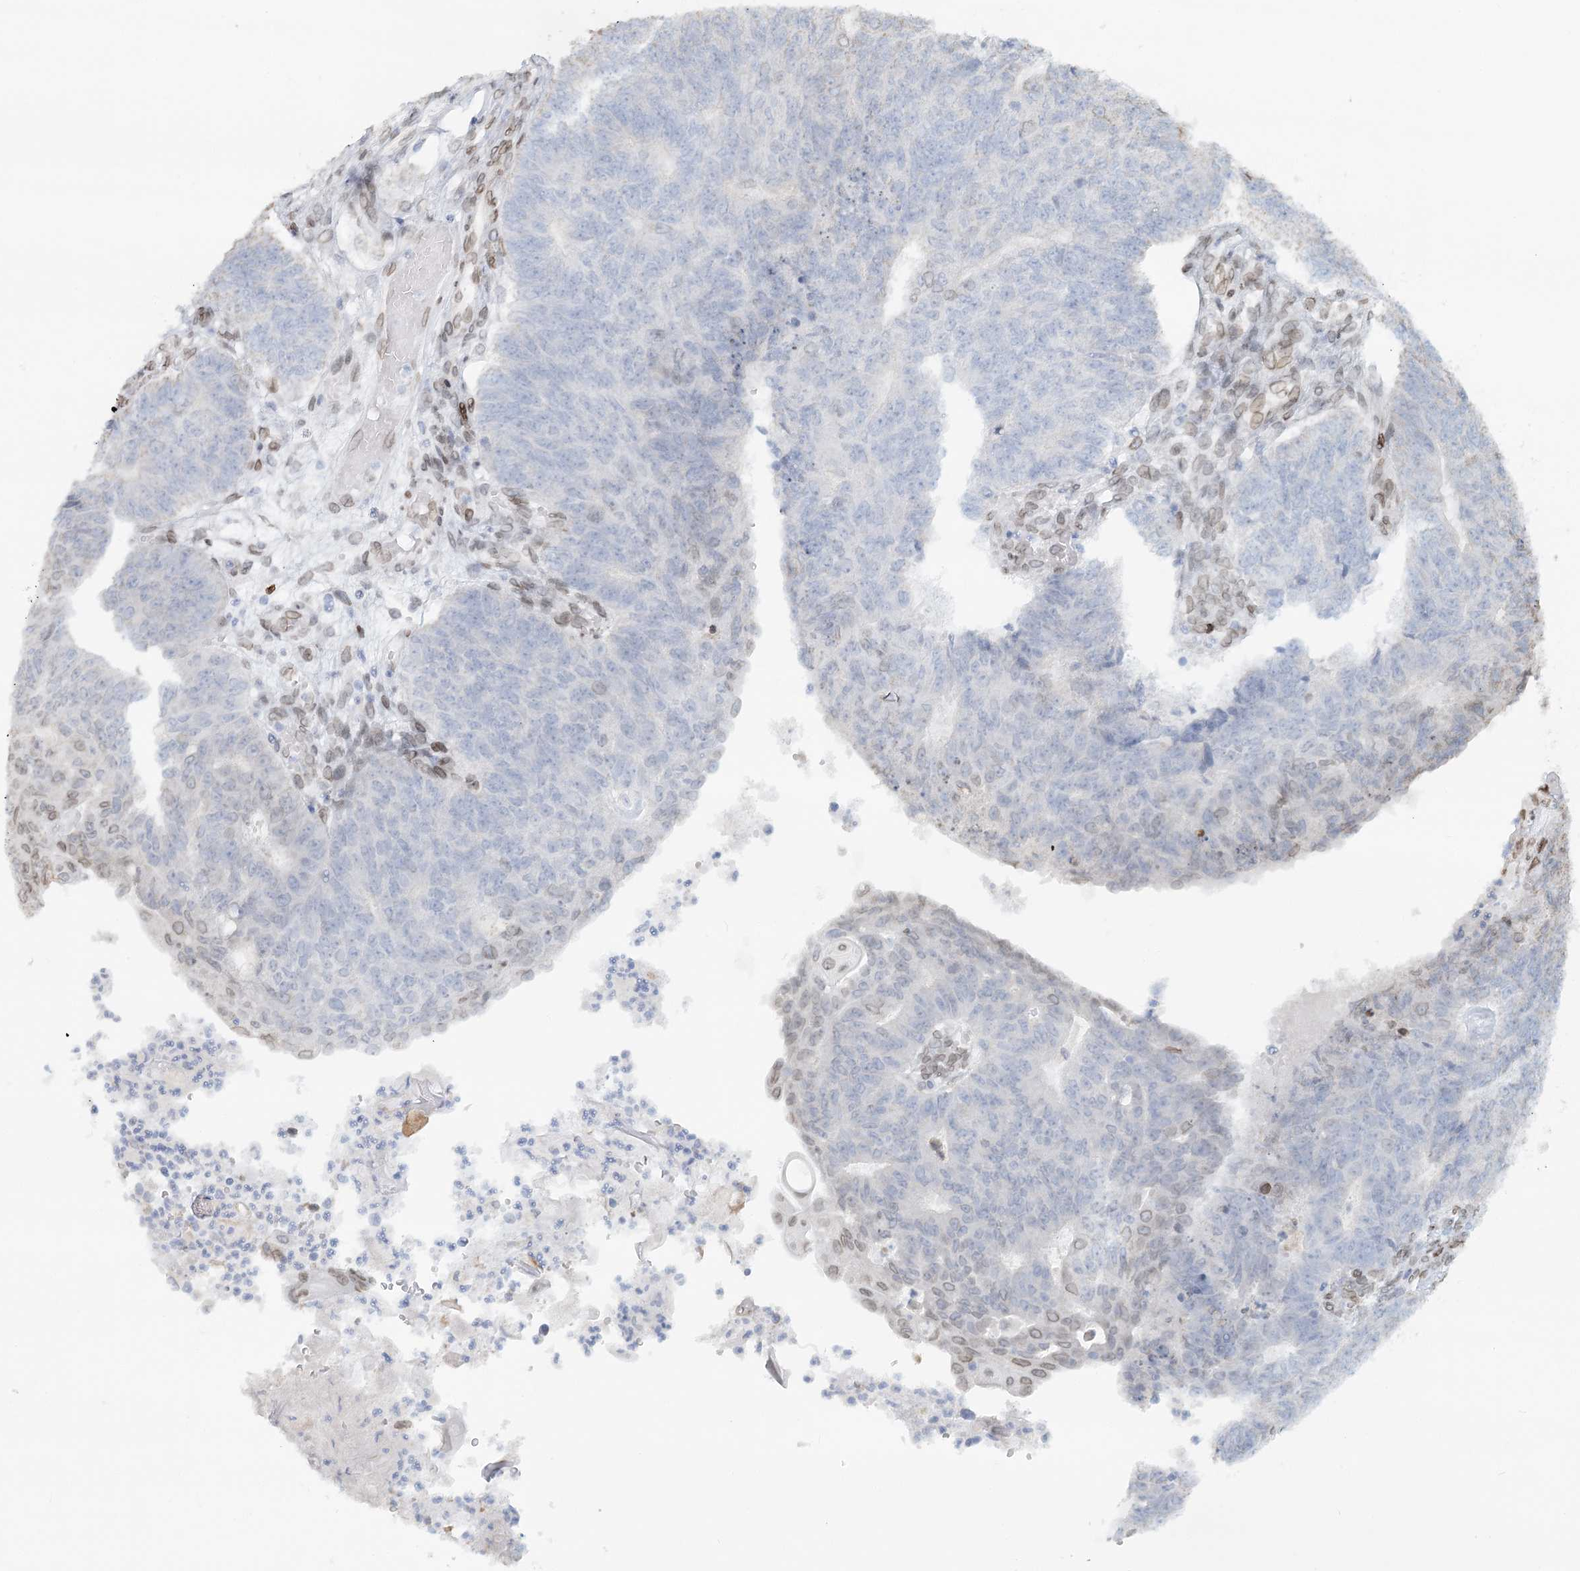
{"staining": {"intensity": "negative", "quantity": "none", "location": "none"}, "tissue": "endometrial cancer", "cell_type": "Tumor cells", "image_type": "cancer", "snomed": [{"axis": "morphology", "description": "Adenocarcinoma, NOS"}, {"axis": "topography", "description": "Endometrium"}], "caption": "High power microscopy photomicrograph of an IHC micrograph of endometrial cancer, revealing no significant positivity in tumor cells.", "gene": "VWA5A", "patient": {"sex": "female", "age": 32}}